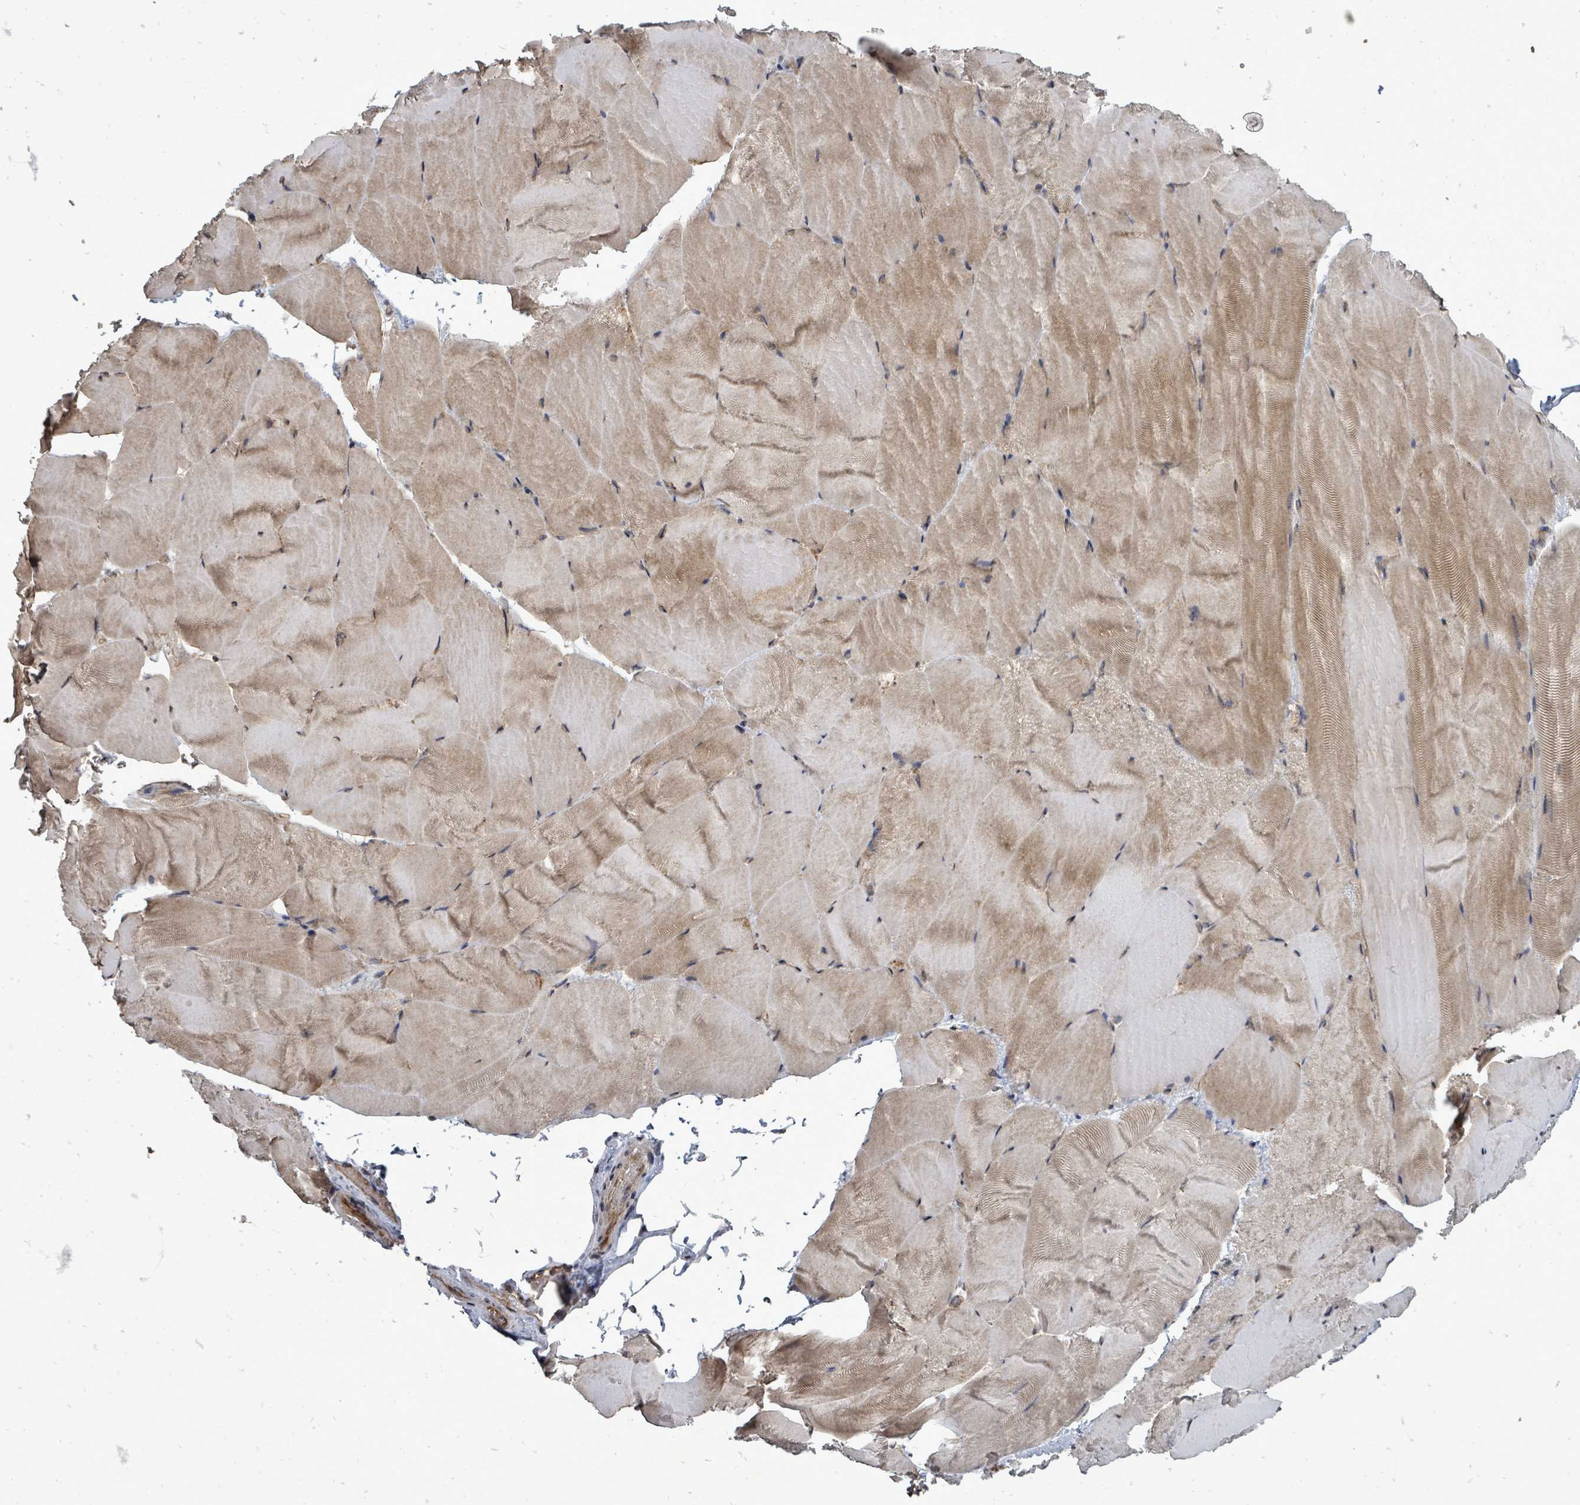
{"staining": {"intensity": "moderate", "quantity": "25%-75%", "location": "cytoplasmic/membranous,nuclear"}, "tissue": "skeletal muscle", "cell_type": "Myocytes", "image_type": "normal", "snomed": [{"axis": "morphology", "description": "Normal tissue, NOS"}, {"axis": "topography", "description": "Skeletal muscle"}], "caption": "Myocytes display moderate cytoplasmic/membranous,nuclear positivity in approximately 25%-75% of cells in unremarkable skeletal muscle.", "gene": "RALGAPB", "patient": {"sex": "female", "age": 64}}